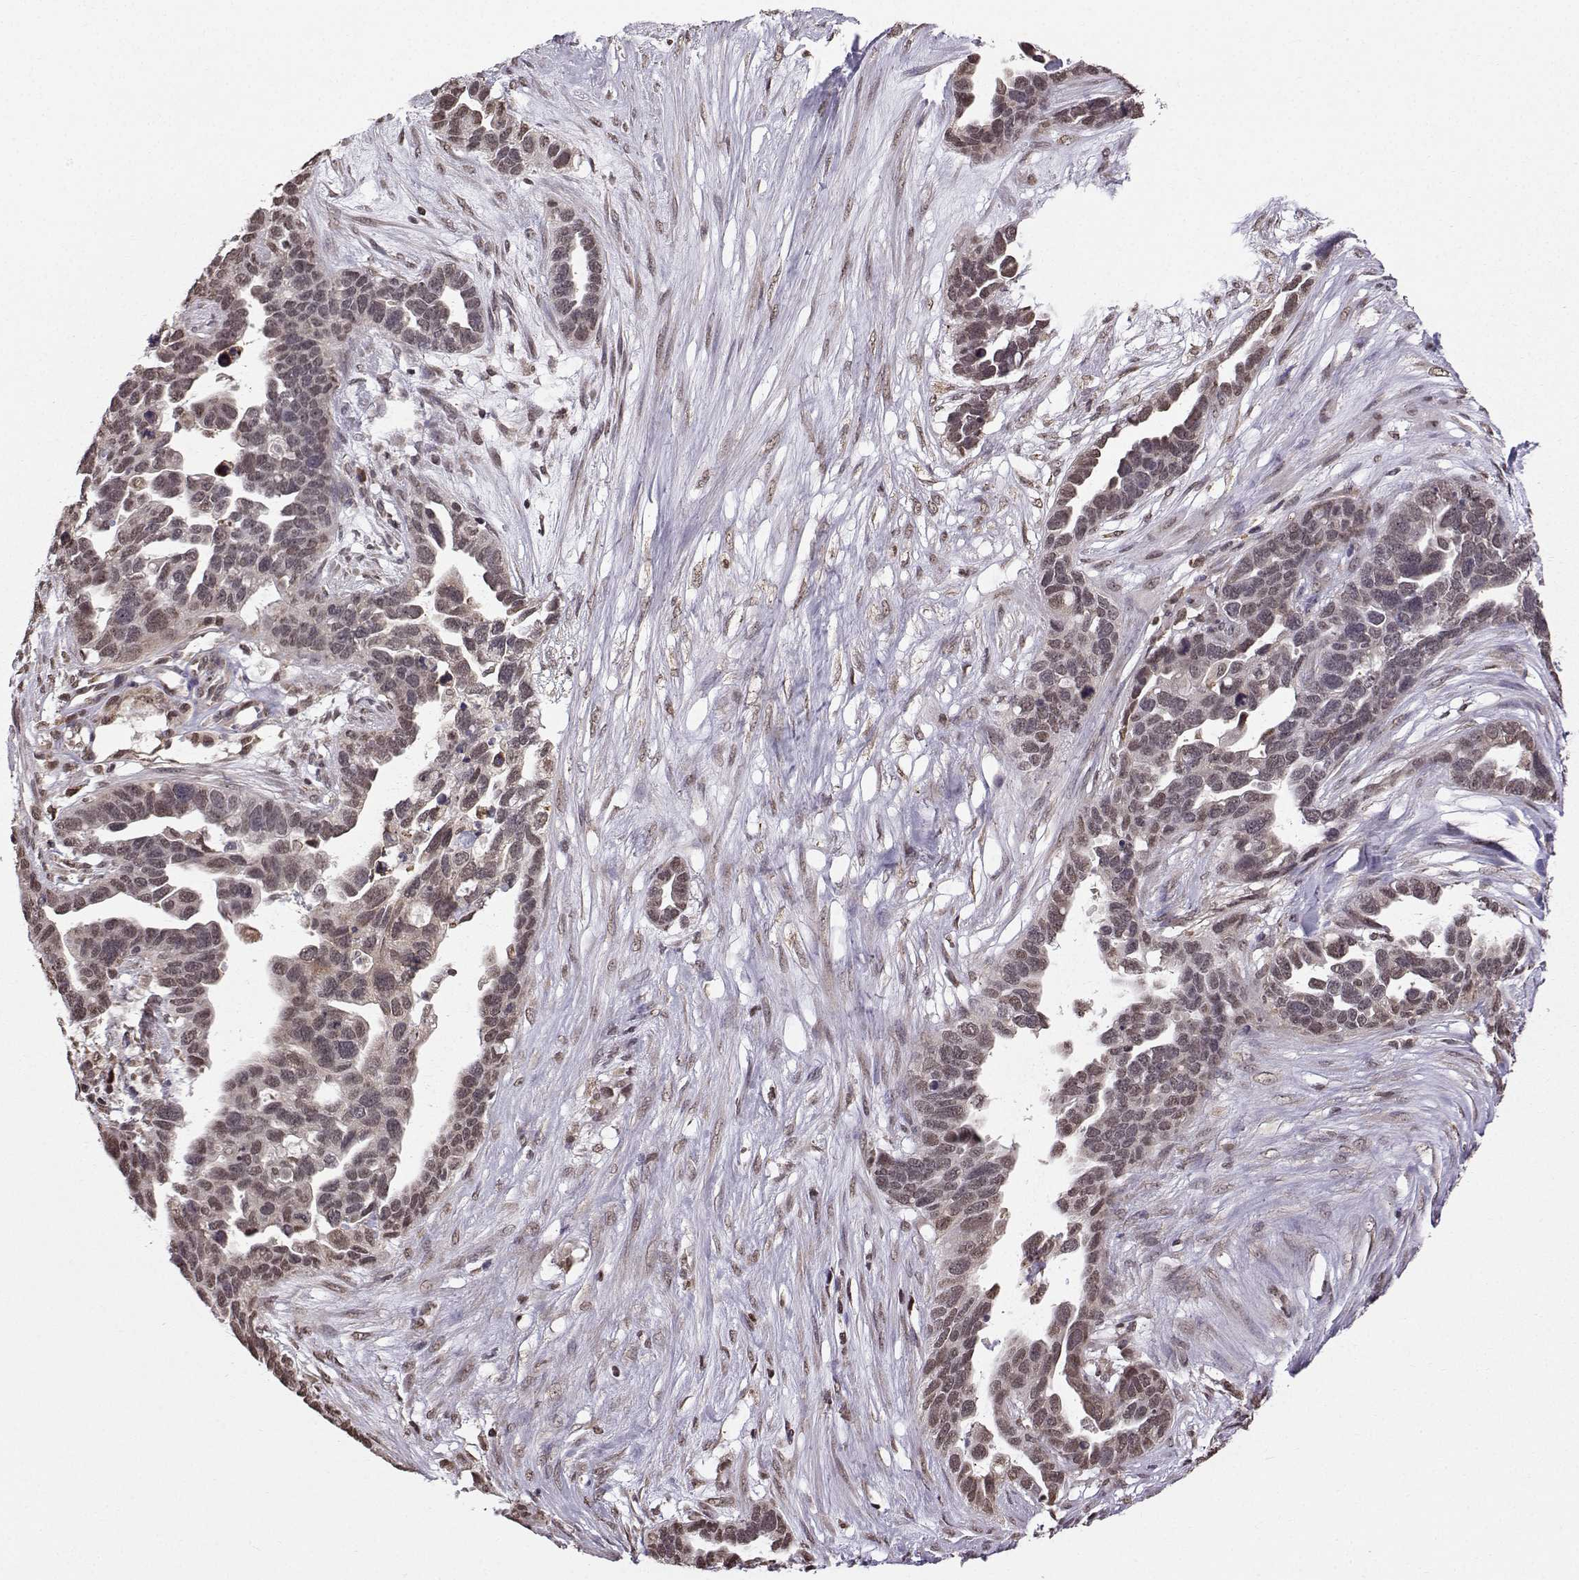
{"staining": {"intensity": "negative", "quantity": "none", "location": "none"}, "tissue": "ovarian cancer", "cell_type": "Tumor cells", "image_type": "cancer", "snomed": [{"axis": "morphology", "description": "Cystadenocarcinoma, serous, NOS"}, {"axis": "topography", "description": "Ovary"}], "caption": "Immunohistochemistry histopathology image of neoplastic tissue: ovarian cancer (serous cystadenocarcinoma) stained with DAB demonstrates no significant protein expression in tumor cells.", "gene": "EZH1", "patient": {"sex": "female", "age": 54}}